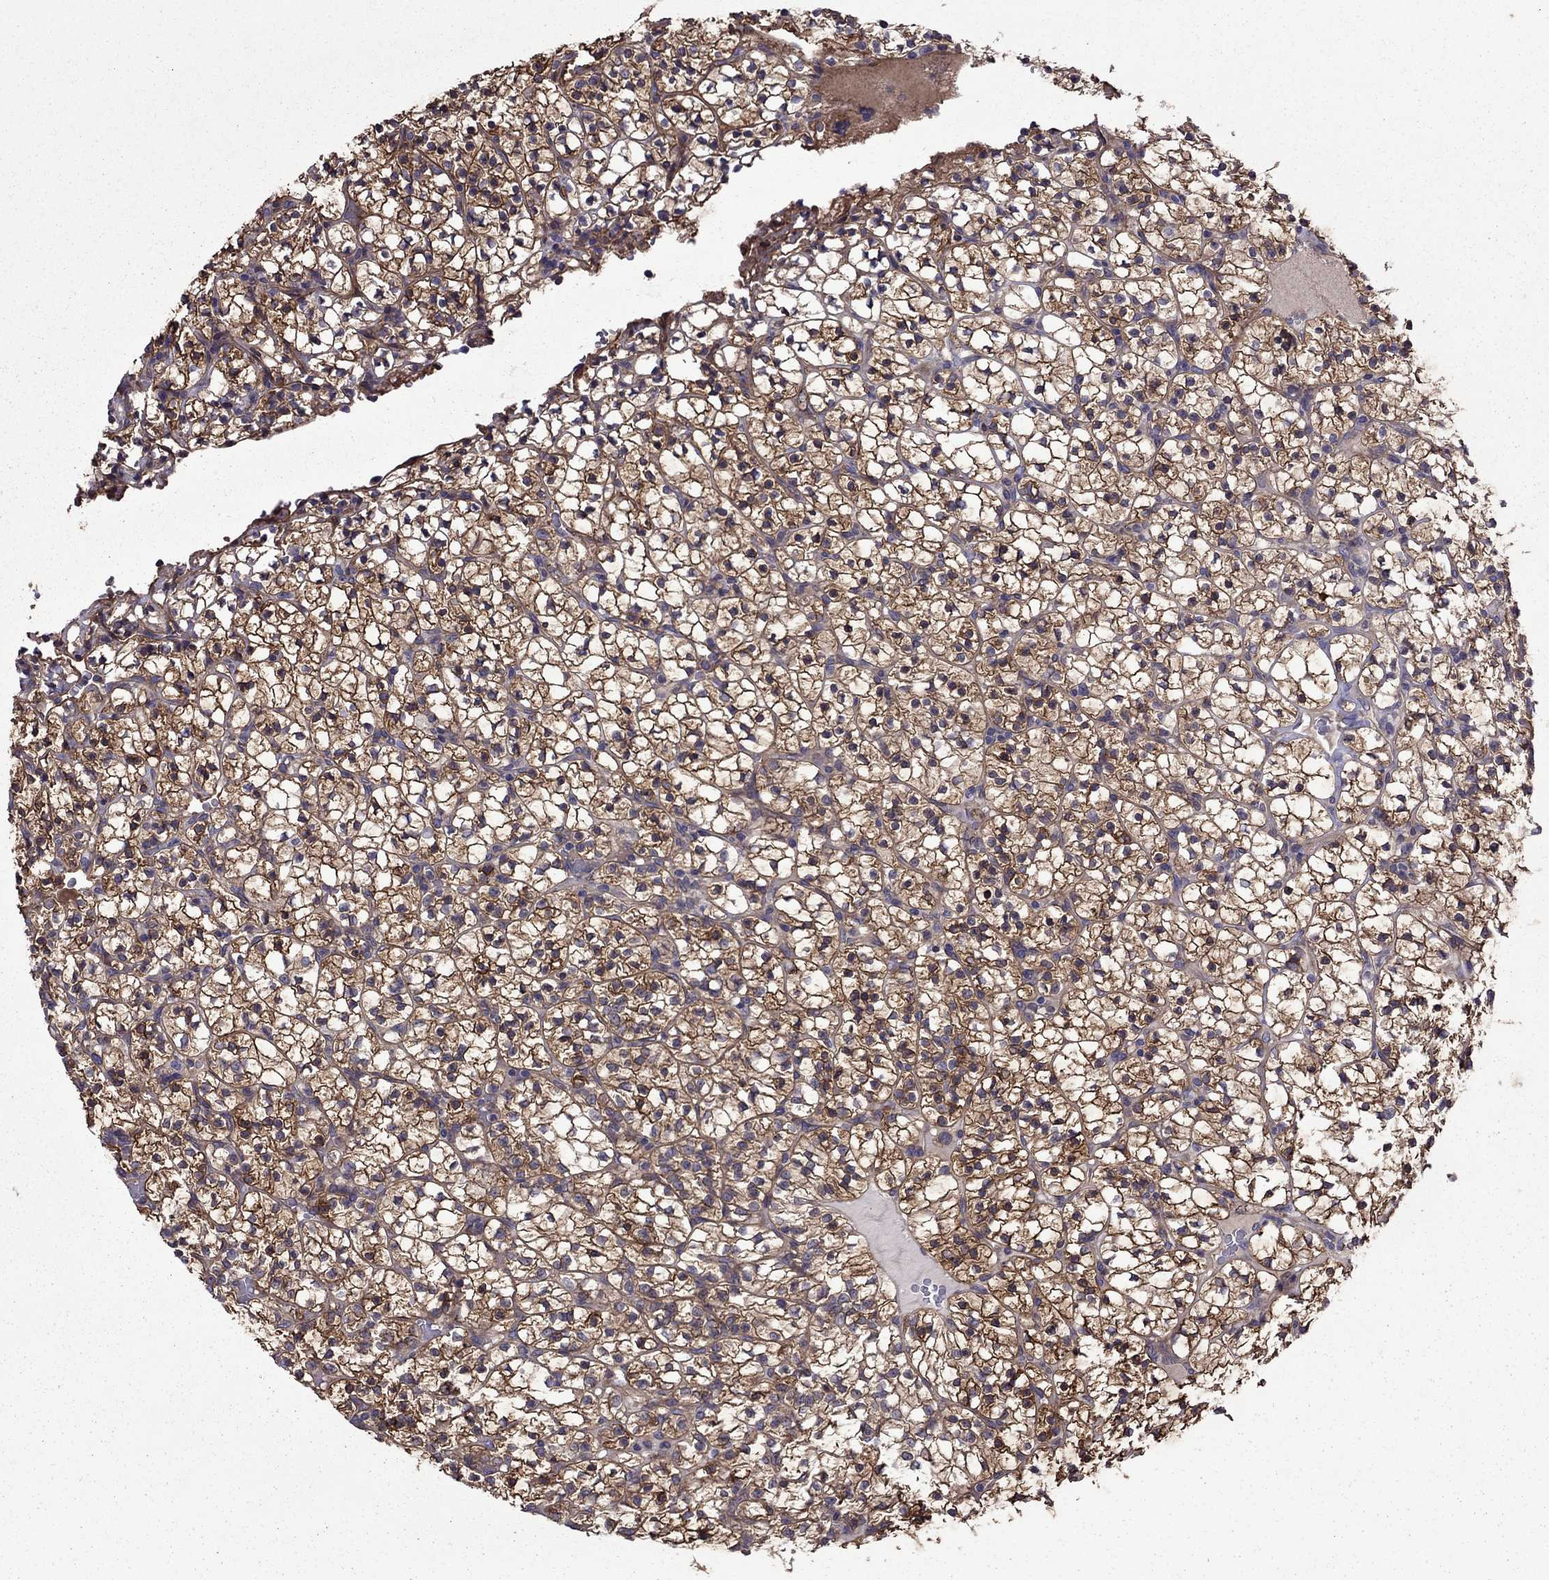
{"staining": {"intensity": "strong", "quantity": ">75%", "location": "cytoplasmic/membranous"}, "tissue": "renal cancer", "cell_type": "Tumor cells", "image_type": "cancer", "snomed": [{"axis": "morphology", "description": "Adenocarcinoma, NOS"}, {"axis": "topography", "description": "Kidney"}], "caption": "The image reveals staining of renal adenocarcinoma, revealing strong cytoplasmic/membranous protein expression (brown color) within tumor cells.", "gene": "ITGB1", "patient": {"sex": "female", "age": 89}}